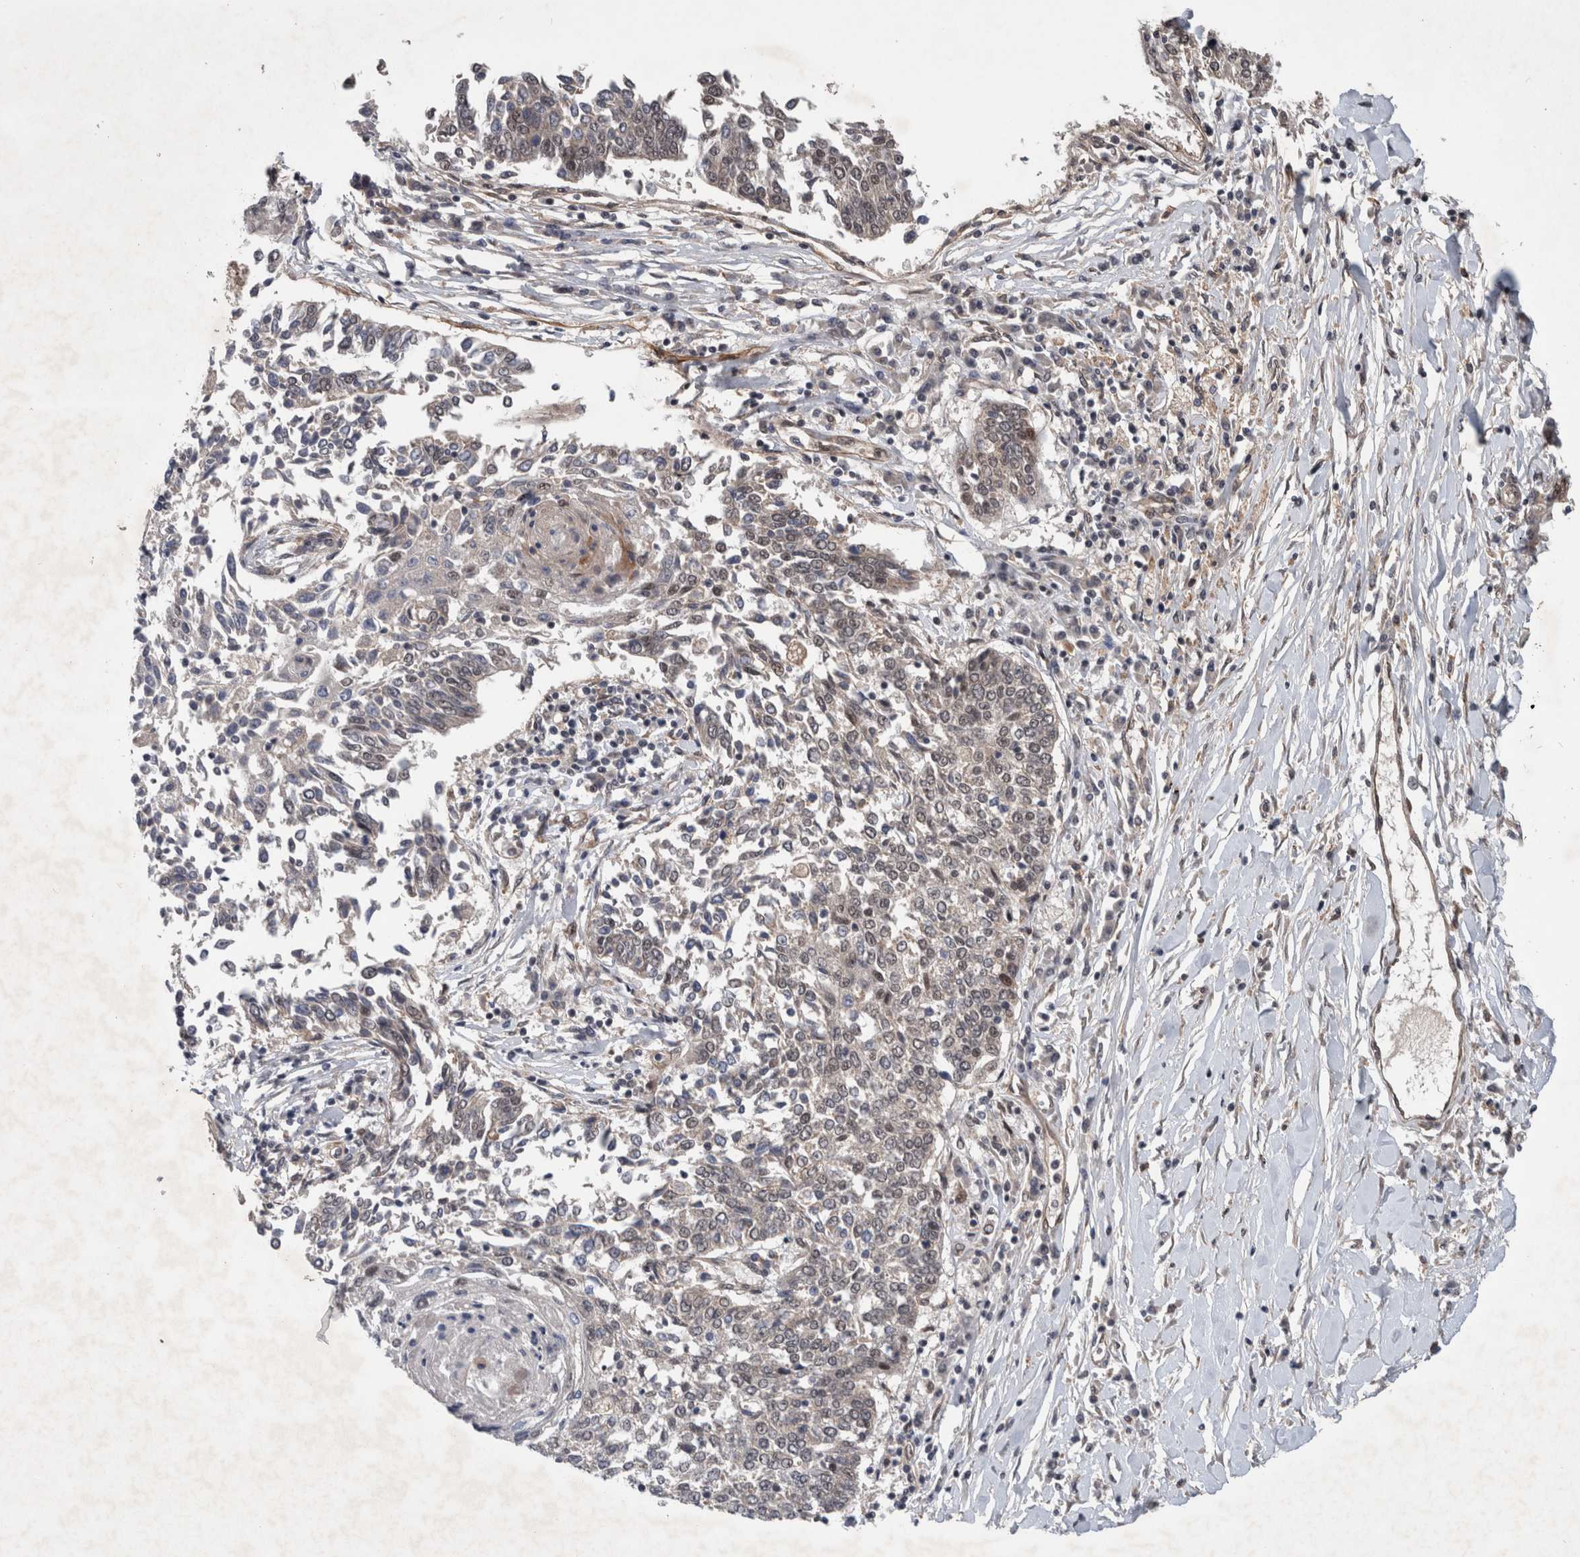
{"staining": {"intensity": "weak", "quantity": "<25%", "location": "nuclear"}, "tissue": "lung cancer", "cell_type": "Tumor cells", "image_type": "cancer", "snomed": [{"axis": "morphology", "description": "Normal tissue, NOS"}, {"axis": "morphology", "description": "Squamous cell carcinoma, NOS"}, {"axis": "topography", "description": "Cartilage tissue"}, {"axis": "topography", "description": "Bronchus"}, {"axis": "topography", "description": "Lung"}, {"axis": "topography", "description": "Peripheral nerve tissue"}], "caption": "DAB immunohistochemical staining of lung squamous cell carcinoma demonstrates no significant staining in tumor cells. Brightfield microscopy of immunohistochemistry (IHC) stained with DAB (3,3'-diaminobenzidine) (brown) and hematoxylin (blue), captured at high magnification.", "gene": "GIMAP6", "patient": {"sex": "female", "age": 49}}